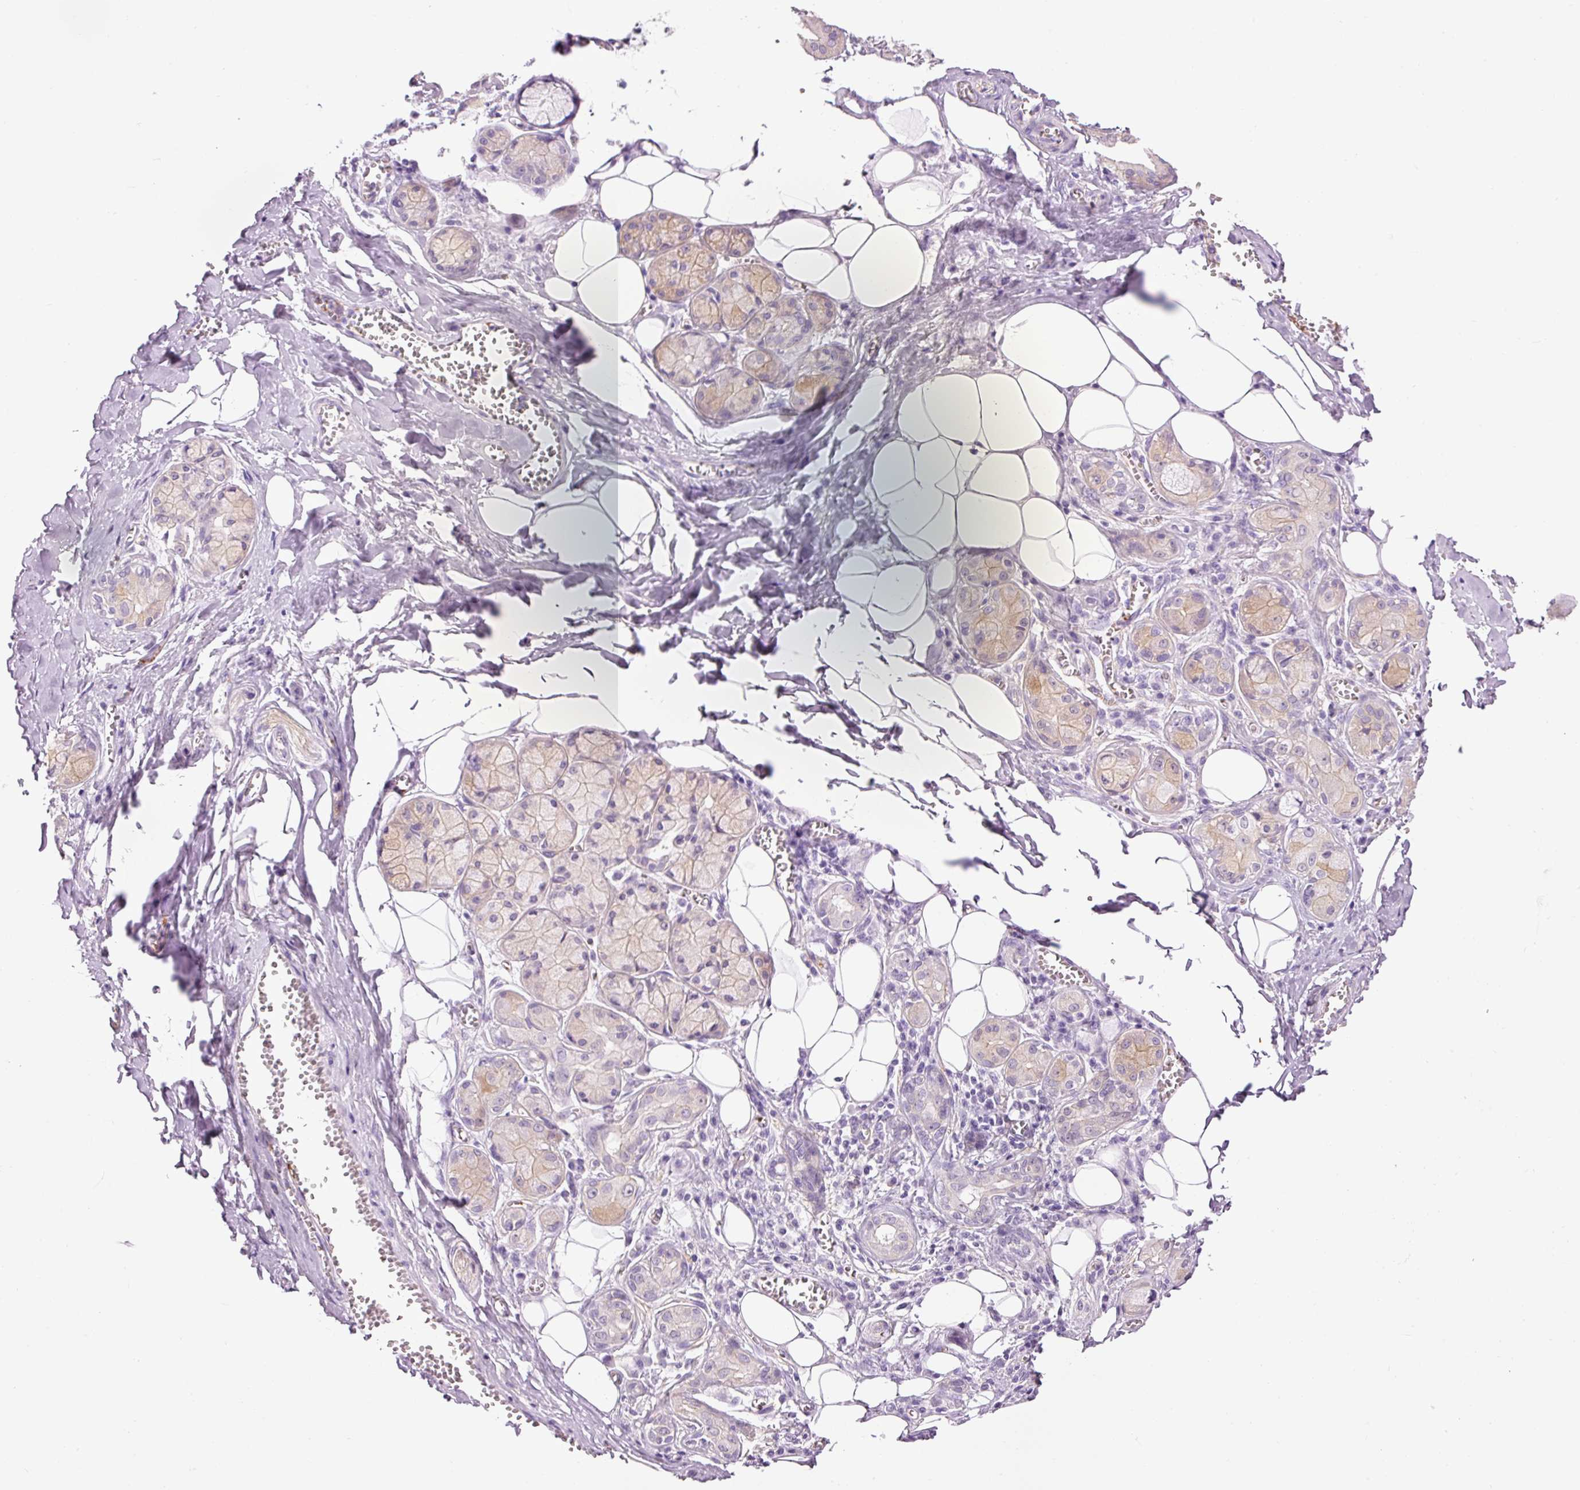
{"staining": {"intensity": "moderate", "quantity": "25%-75%", "location": "cytoplasmic/membranous"}, "tissue": "salivary gland", "cell_type": "Glandular cells", "image_type": "normal", "snomed": [{"axis": "morphology", "description": "Normal tissue, NOS"}, {"axis": "topography", "description": "Salivary gland"}], "caption": "Normal salivary gland displays moderate cytoplasmic/membranous positivity in approximately 25%-75% of glandular cells.", "gene": "HSPA4L", "patient": {"sex": "male", "age": 74}}